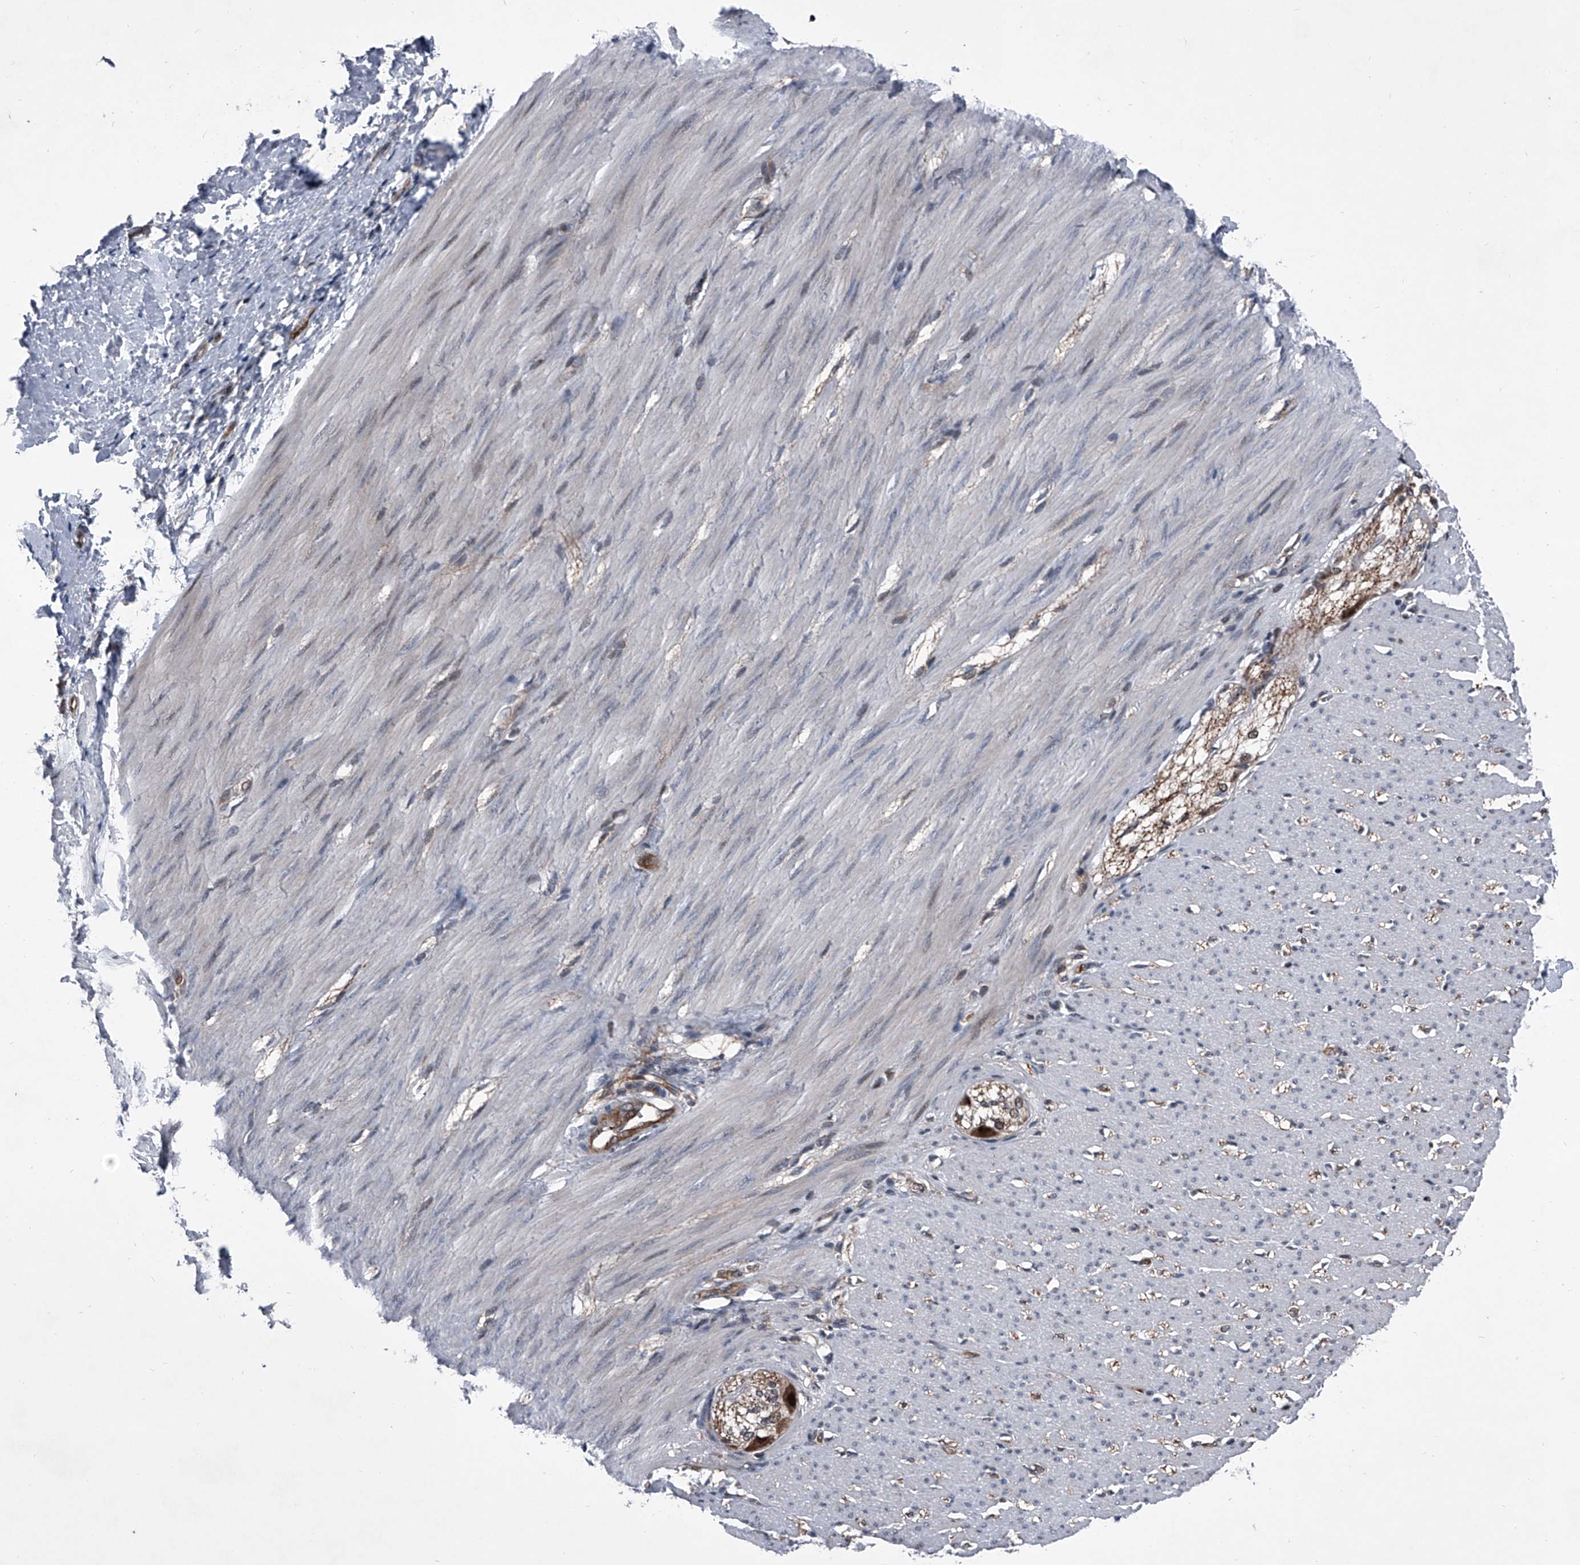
{"staining": {"intensity": "weak", "quantity": "<25%", "location": "nuclear"}, "tissue": "smooth muscle", "cell_type": "Smooth muscle cells", "image_type": "normal", "snomed": [{"axis": "morphology", "description": "Normal tissue, NOS"}, {"axis": "morphology", "description": "Adenocarcinoma, NOS"}, {"axis": "topography", "description": "Colon"}, {"axis": "topography", "description": "Peripheral nerve tissue"}], "caption": "This is an immunohistochemistry histopathology image of normal smooth muscle. There is no positivity in smooth muscle cells.", "gene": "ELK4", "patient": {"sex": "male", "age": 14}}